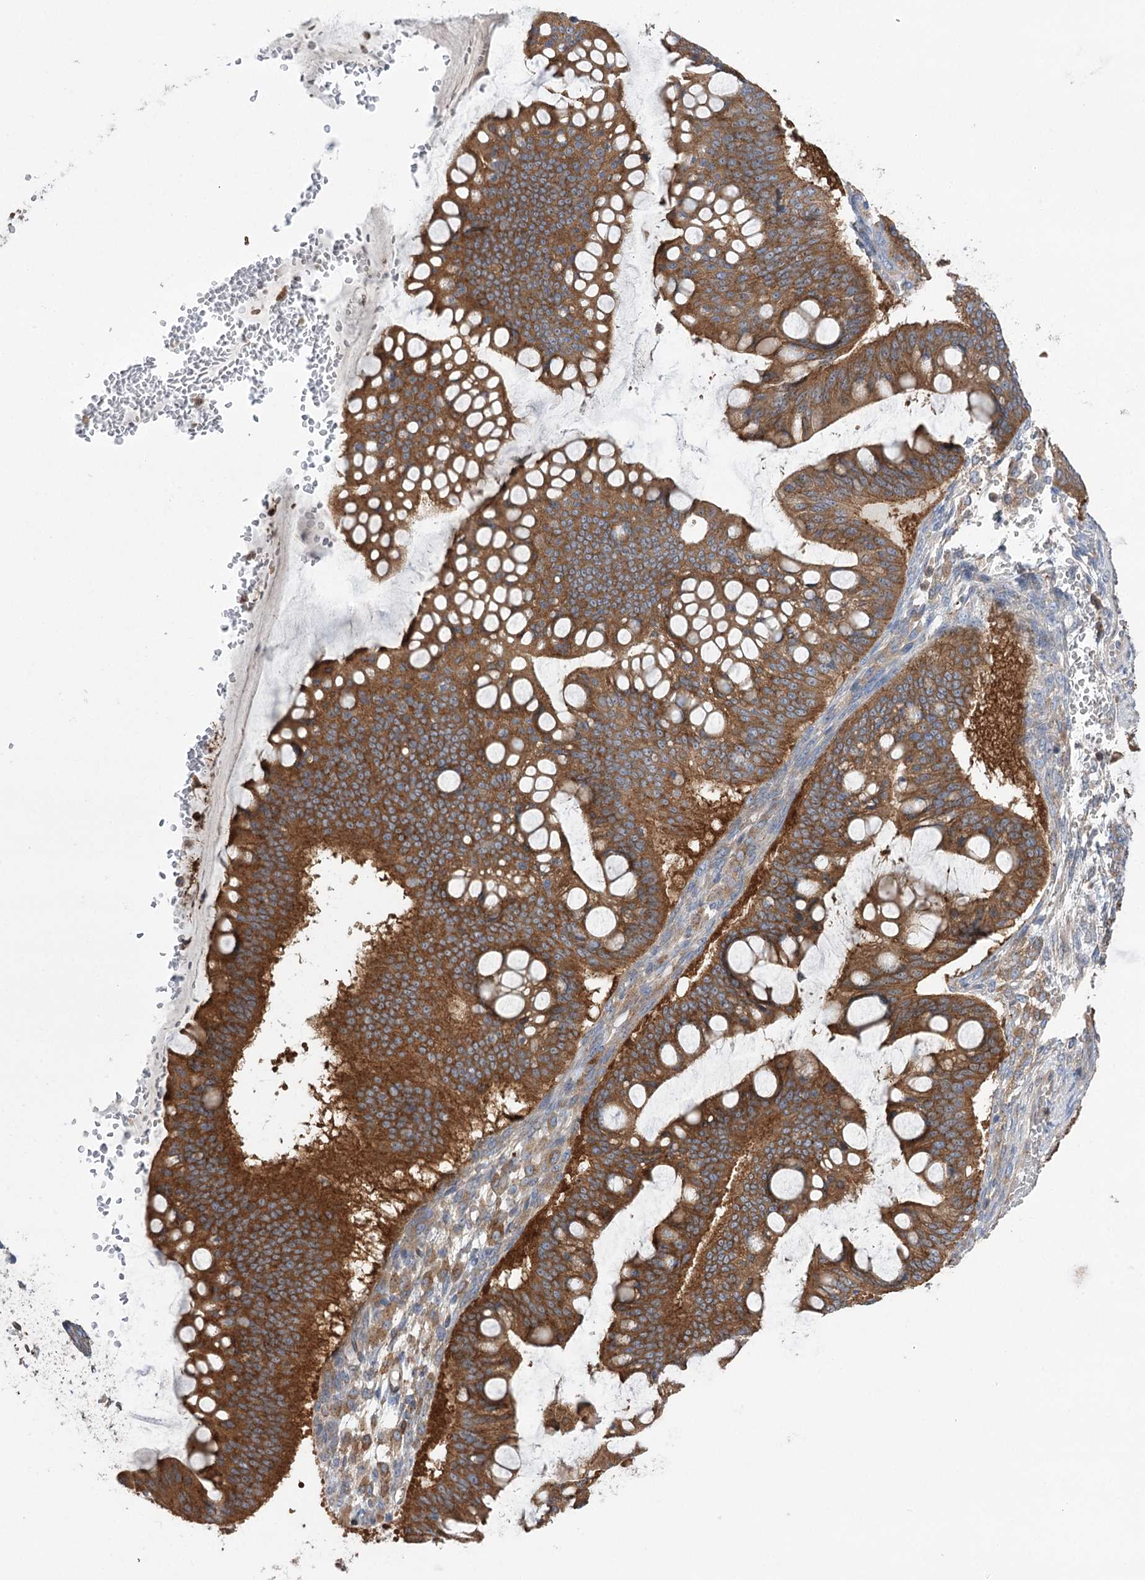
{"staining": {"intensity": "moderate", "quantity": ">75%", "location": "cytoplasmic/membranous"}, "tissue": "ovarian cancer", "cell_type": "Tumor cells", "image_type": "cancer", "snomed": [{"axis": "morphology", "description": "Cystadenocarcinoma, mucinous, NOS"}, {"axis": "topography", "description": "Ovary"}], "caption": "Protein staining demonstrates moderate cytoplasmic/membranous expression in approximately >75% of tumor cells in mucinous cystadenocarcinoma (ovarian).", "gene": "VPS37B", "patient": {"sex": "female", "age": 73}}